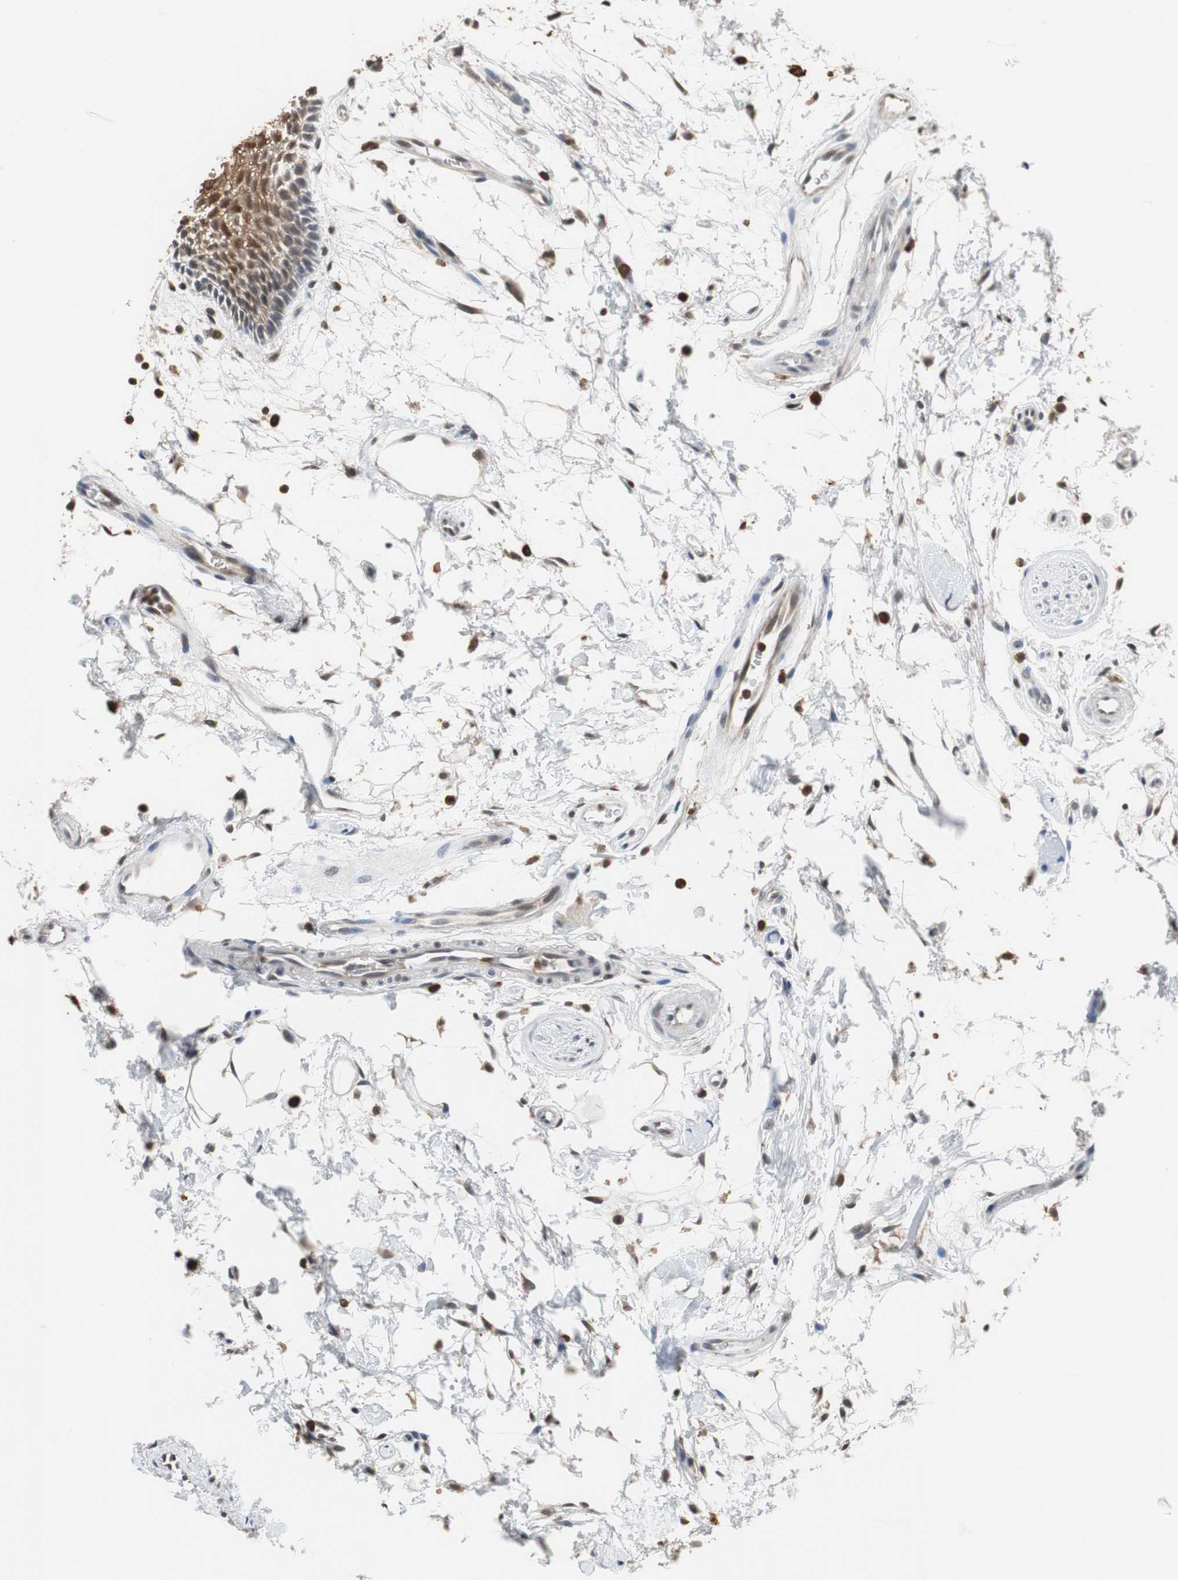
{"staining": {"intensity": "strong", "quantity": ">75%", "location": "cytoplasmic/membranous,nuclear"}, "tissue": "oral mucosa", "cell_type": "Squamous epithelial cells", "image_type": "normal", "snomed": [{"axis": "morphology", "description": "Normal tissue, NOS"}, {"axis": "topography", "description": "Skeletal muscle"}, {"axis": "topography", "description": "Oral tissue"}, {"axis": "topography", "description": "Peripheral nerve tissue"}], "caption": "IHC of benign human oral mucosa exhibits high levels of strong cytoplasmic/membranous,nuclear staining in approximately >75% of squamous epithelial cells. (brown staining indicates protein expression, while blue staining denotes nuclei).", "gene": "SIRT1", "patient": {"sex": "female", "age": 84}}